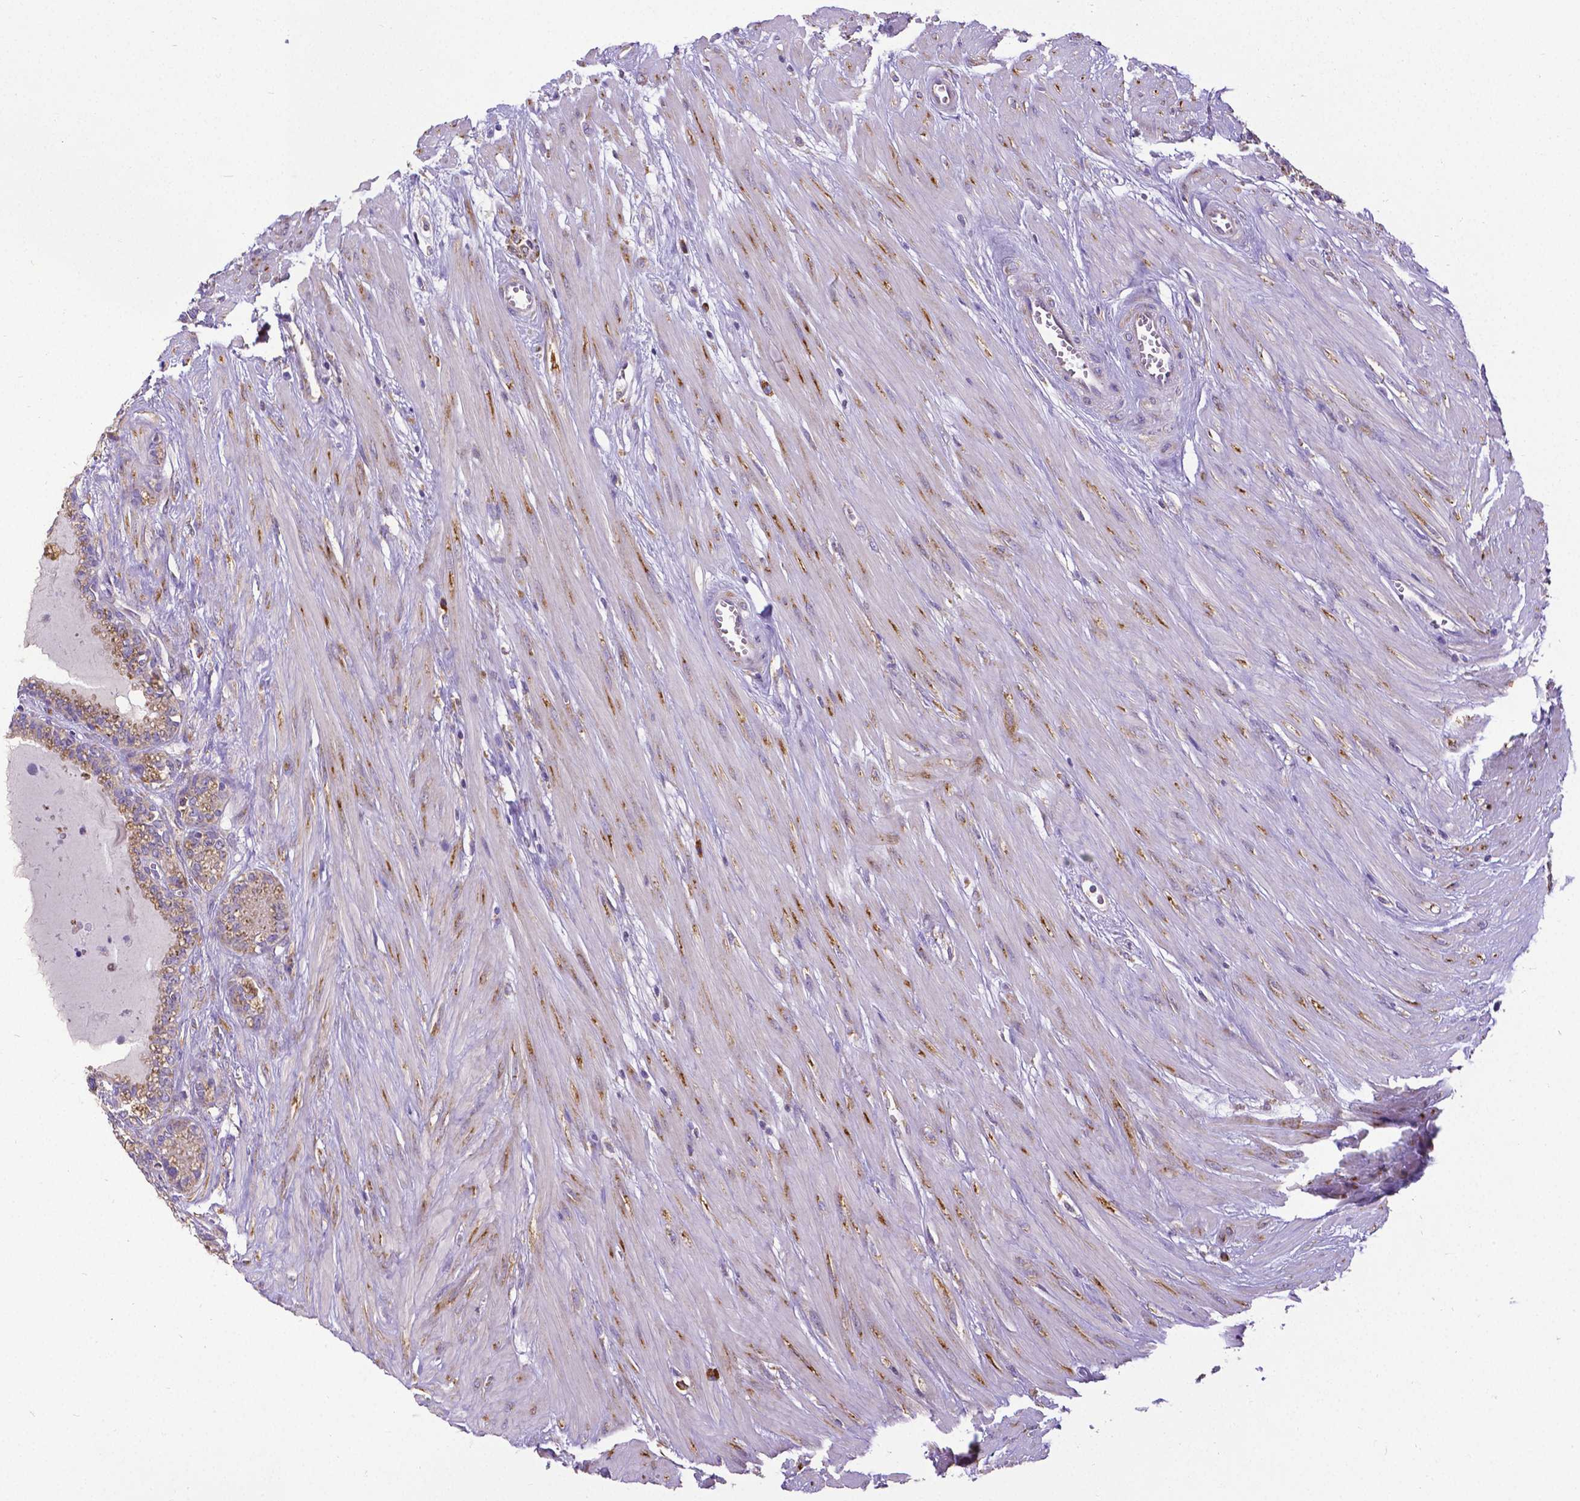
{"staining": {"intensity": "moderate", "quantity": "25%-75%", "location": "cytoplasmic/membranous"}, "tissue": "seminal vesicle", "cell_type": "Glandular cells", "image_type": "normal", "snomed": [{"axis": "morphology", "description": "Normal tissue, NOS"}, {"axis": "morphology", "description": "Urothelial carcinoma, NOS"}, {"axis": "topography", "description": "Urinary bladder"}, {"axis": "topography", "description": "Seminal veicle"}], "caption": "Brown immunohistochemical staining in normal seminal vesicle demonstrates moderate cytoplasmic/membranous staining in about 25%-75% of glandular cells. (DAB IHC with brightfield microscopy, high magnification).", "gene": "MTDH", "patient": {"sex": "male", "age": 76}}